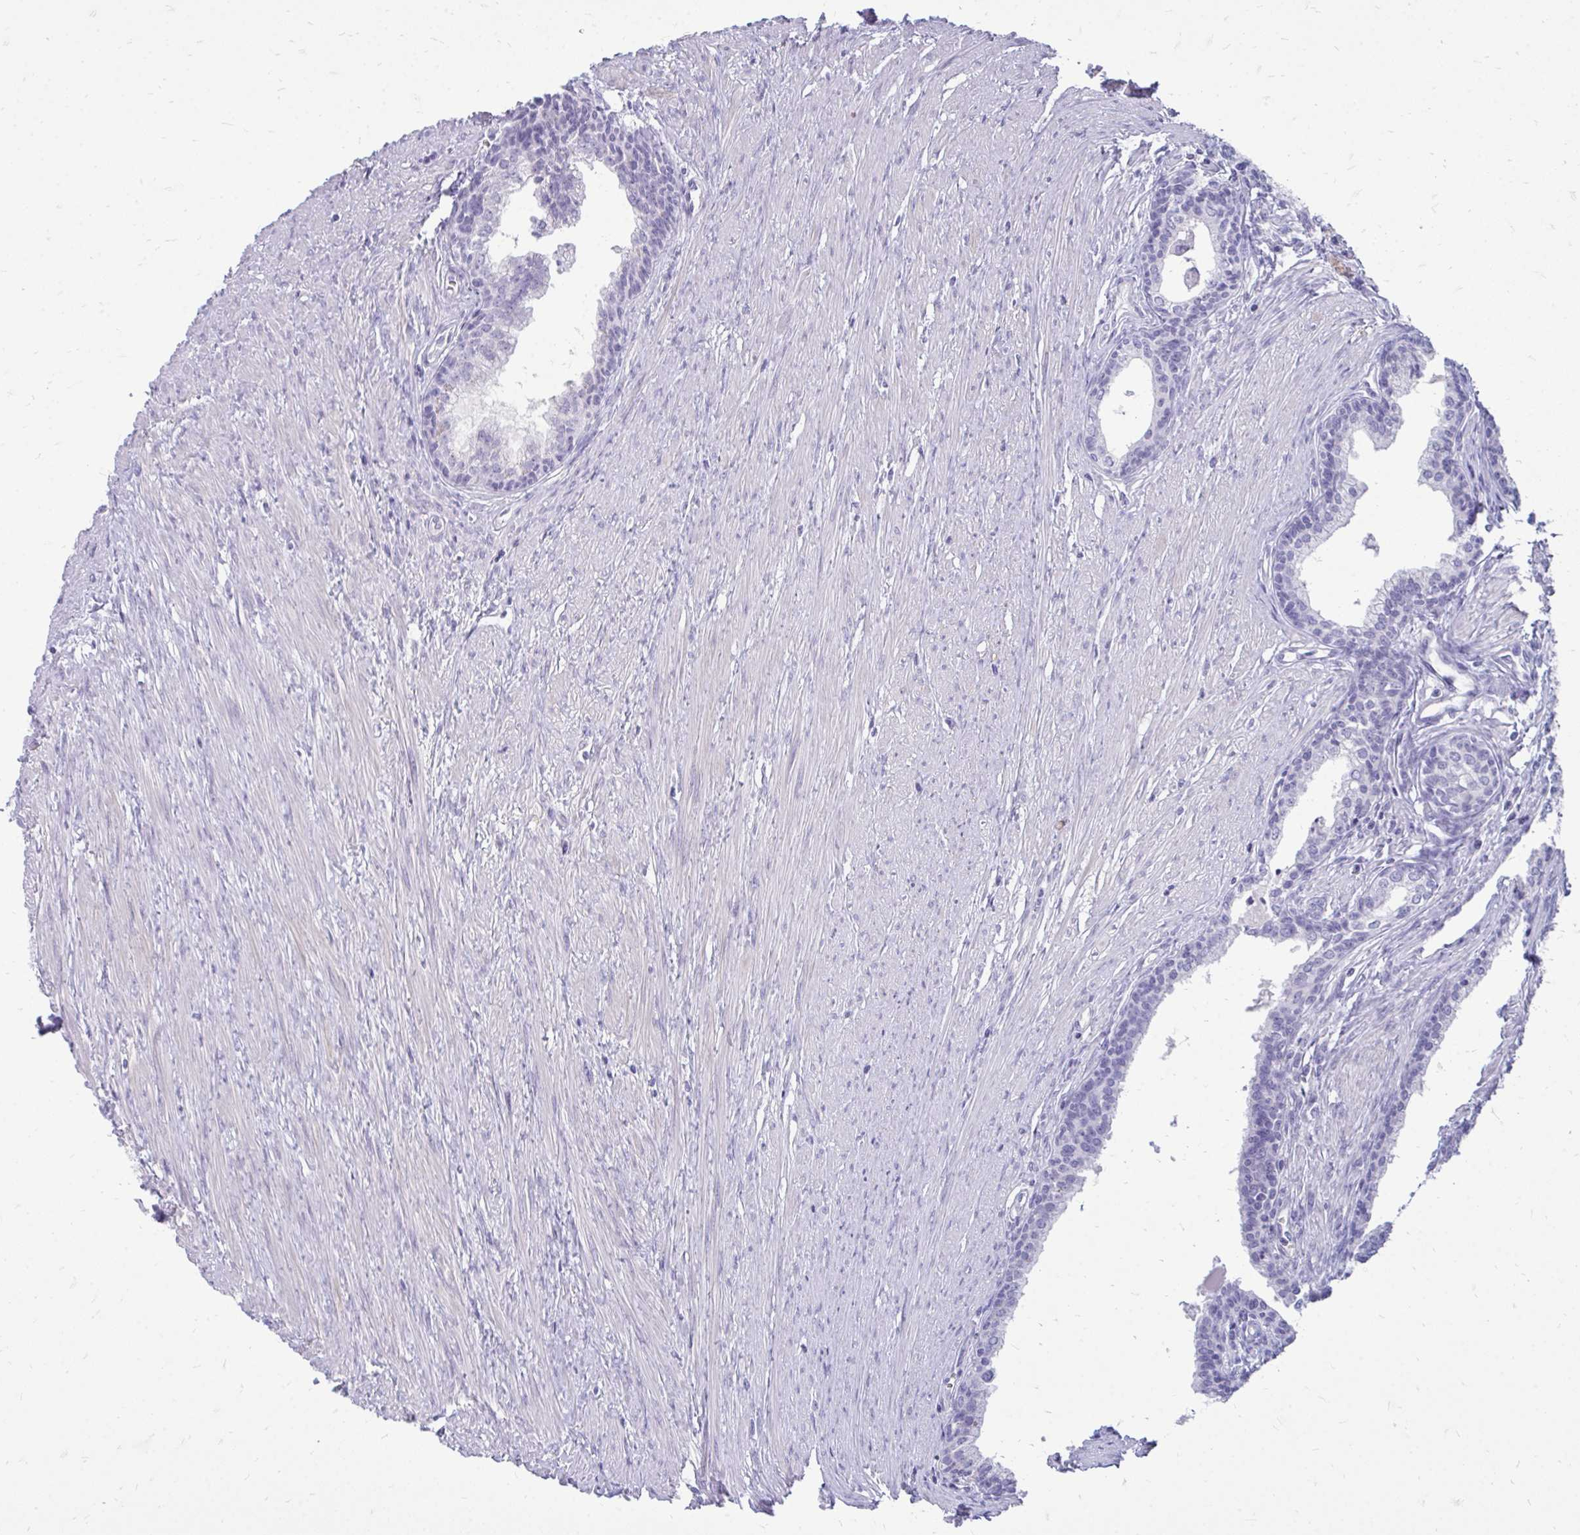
{"staining": {"intensity": "negative", "quantity": "none", "location": "none"}, "tissue": "prostate cancer", "cell_type": "Tumor cells", "image_type": "cancer", "snomed": [{"axis": "morphology", "description": "Adenocarcinoma, High grade"}, {"axis": "topography", "description": "Prostate"}], "caption": "A high-resolution photomicrograph shows immunohistochemistry (IHC) staining of adenocarcinoma (high-grade) (prostate), which displays no significant staining in tumor cells. The staining is performed using DAB (3,3'-diaminobenzidine) brown chromogen with nuclei counter-stained in using hematoxylin.", "gene": "FABP3", "patient": {"sex": "male", "age": 68}}